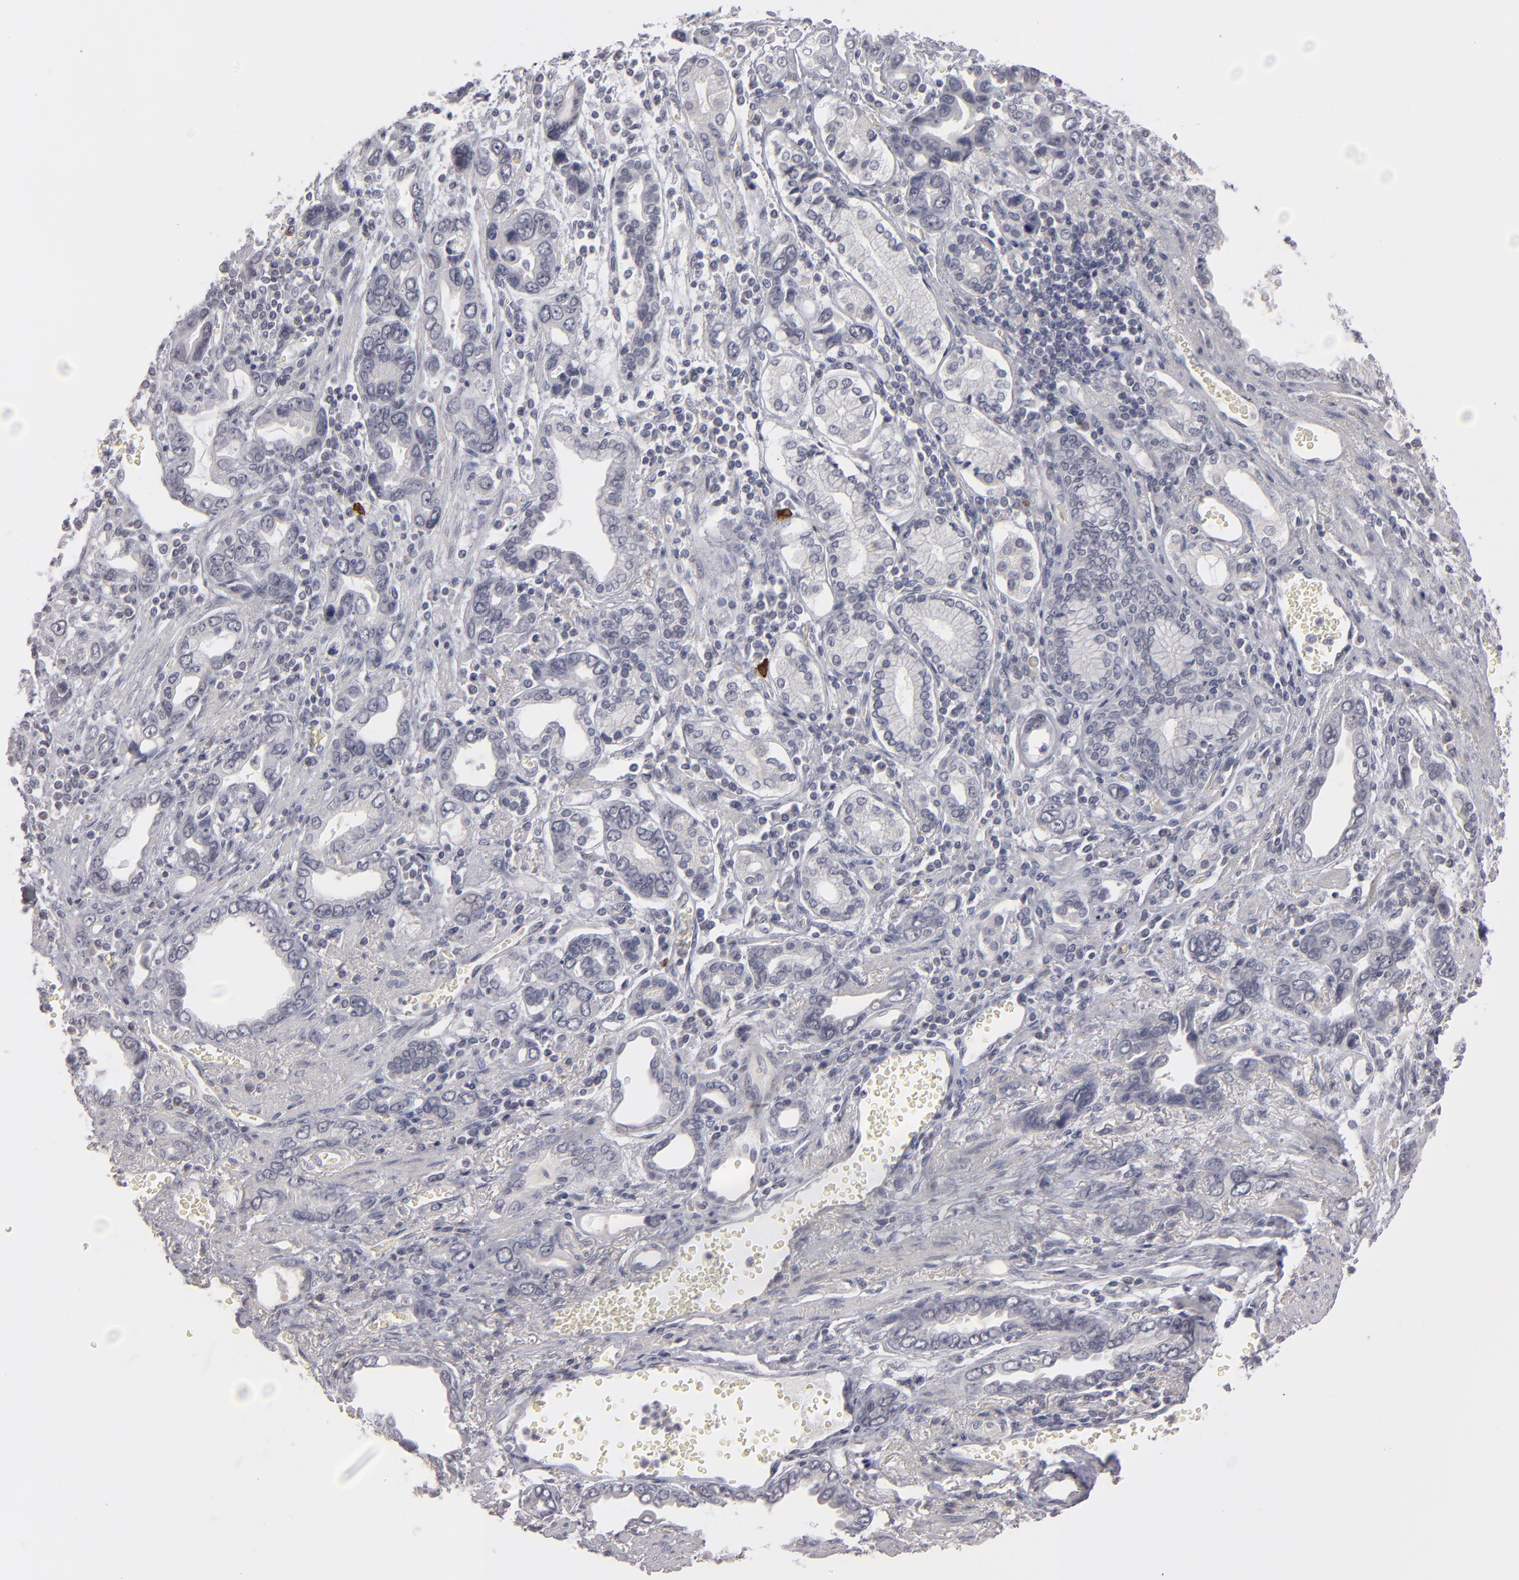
{"staining": {"intensity": "negative", "quantity": "none", "location": "none"}, "tissue": "stomach cancer", "cell_type": "Tumor cells", "image_type": "cancer", "snomed": [{"axis": "morphology", "description": "Adenocarcinoma, NOS"}, {"axis": "topography", "description": "Stomach"}], "caption": "This is an immunohistochemistry (IHC) histopathology image of stomach cancer. There is no staining in tumor cells.", "gene": "KIAA1210", "patient": {"sex": "male", "age": 78}}